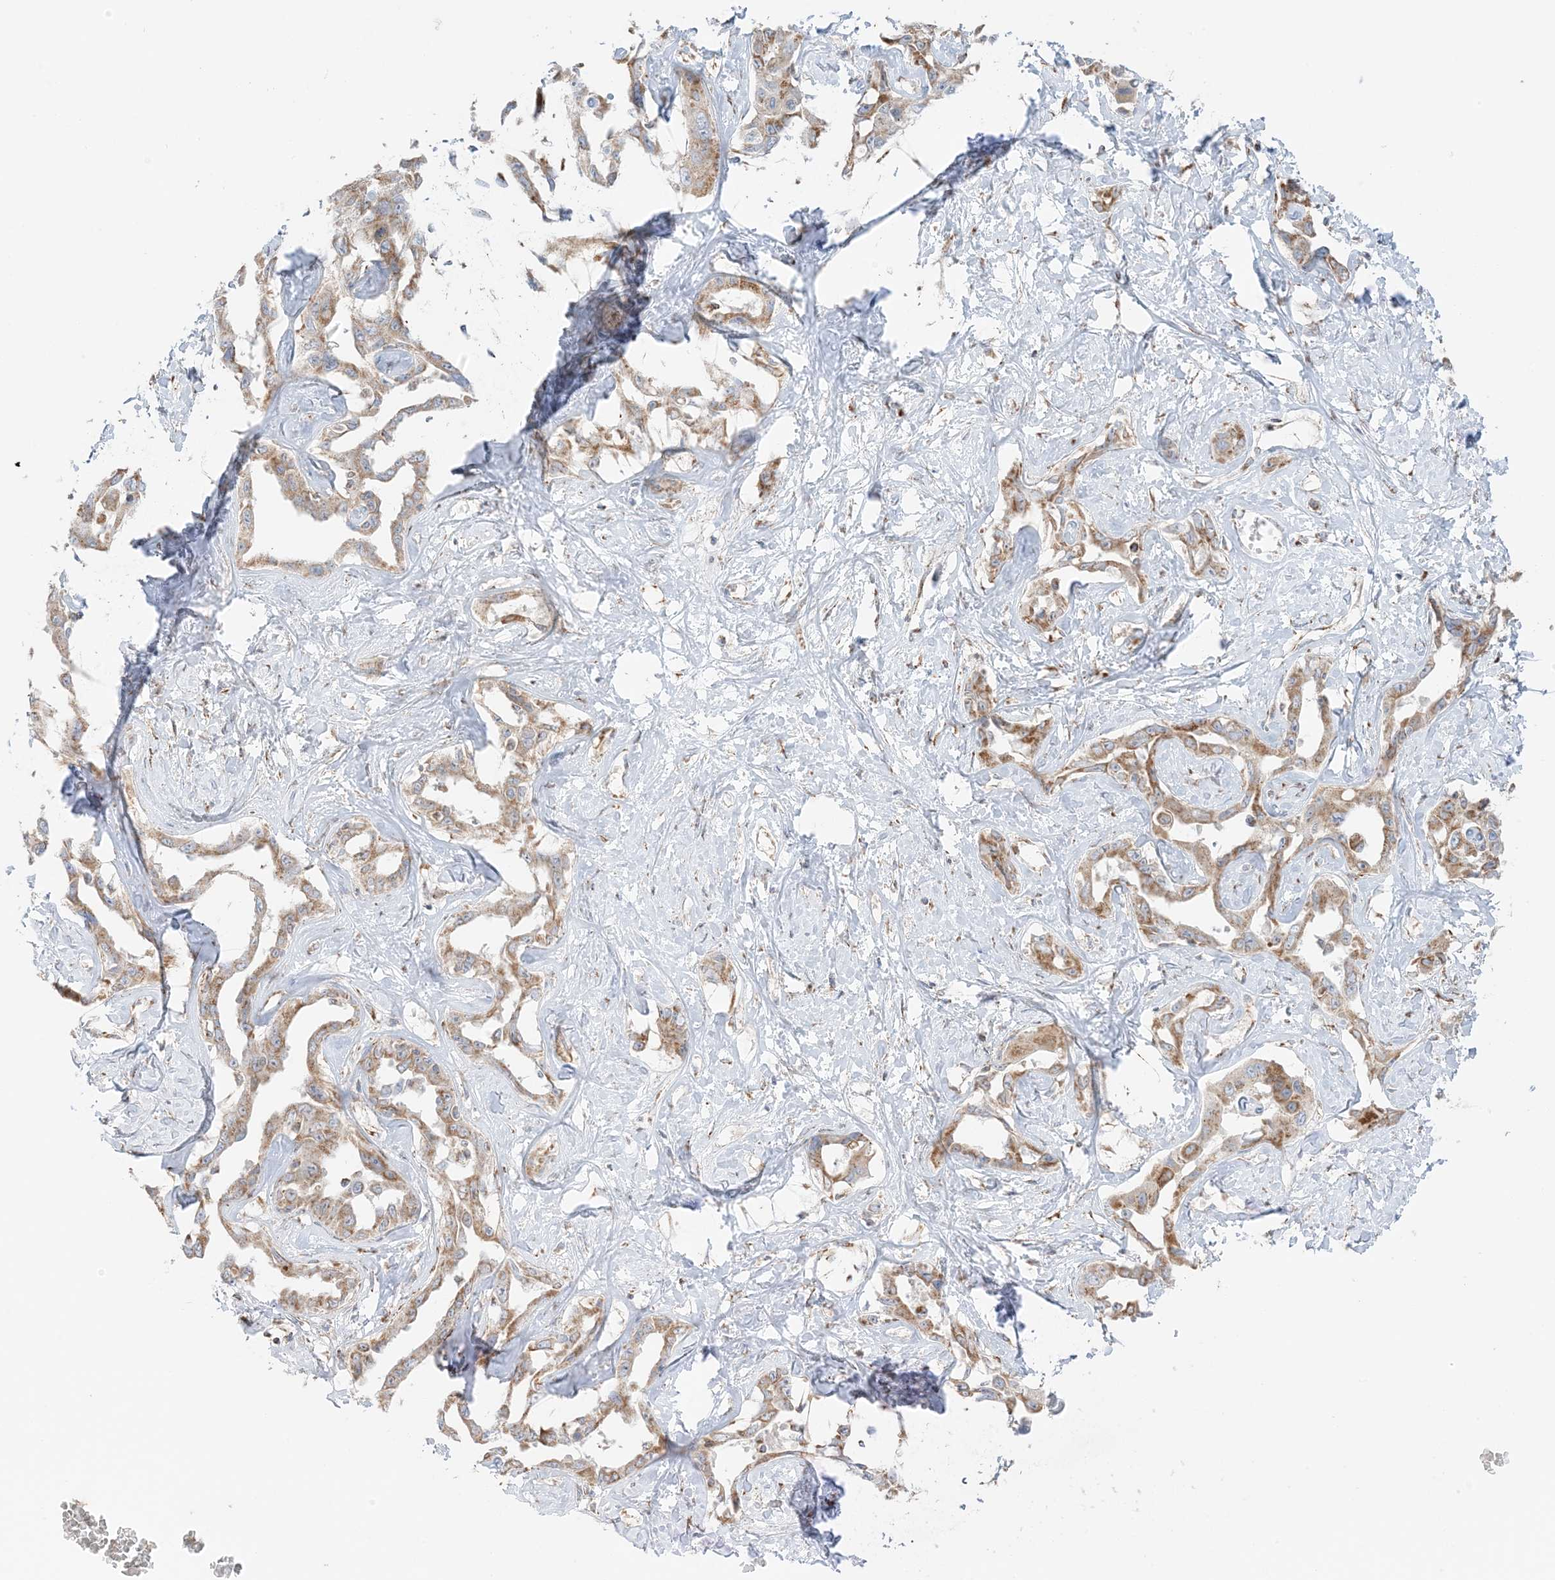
{"staining": {"intensity": "moderate", "quantity": ">75%", "location": "cytoplasmic/membranous"}, "tissue": "liver cancer", "cell_type": "Tumor cells", "image_type": "cancer", "snomed": [{"axis": "morphology", "description": "Cholangiocarcinoma"}, {"axis": "topography", "description": "Liver"}], "caption": "IHC of cholangiocarcinoma (liver) demonstrates medium levels of moderate cytoplasmic/membranous expression in approximately >75% of tumor cells.", "gene": "SLC25A12", "patient": {"sex": "male", "age": 59}}